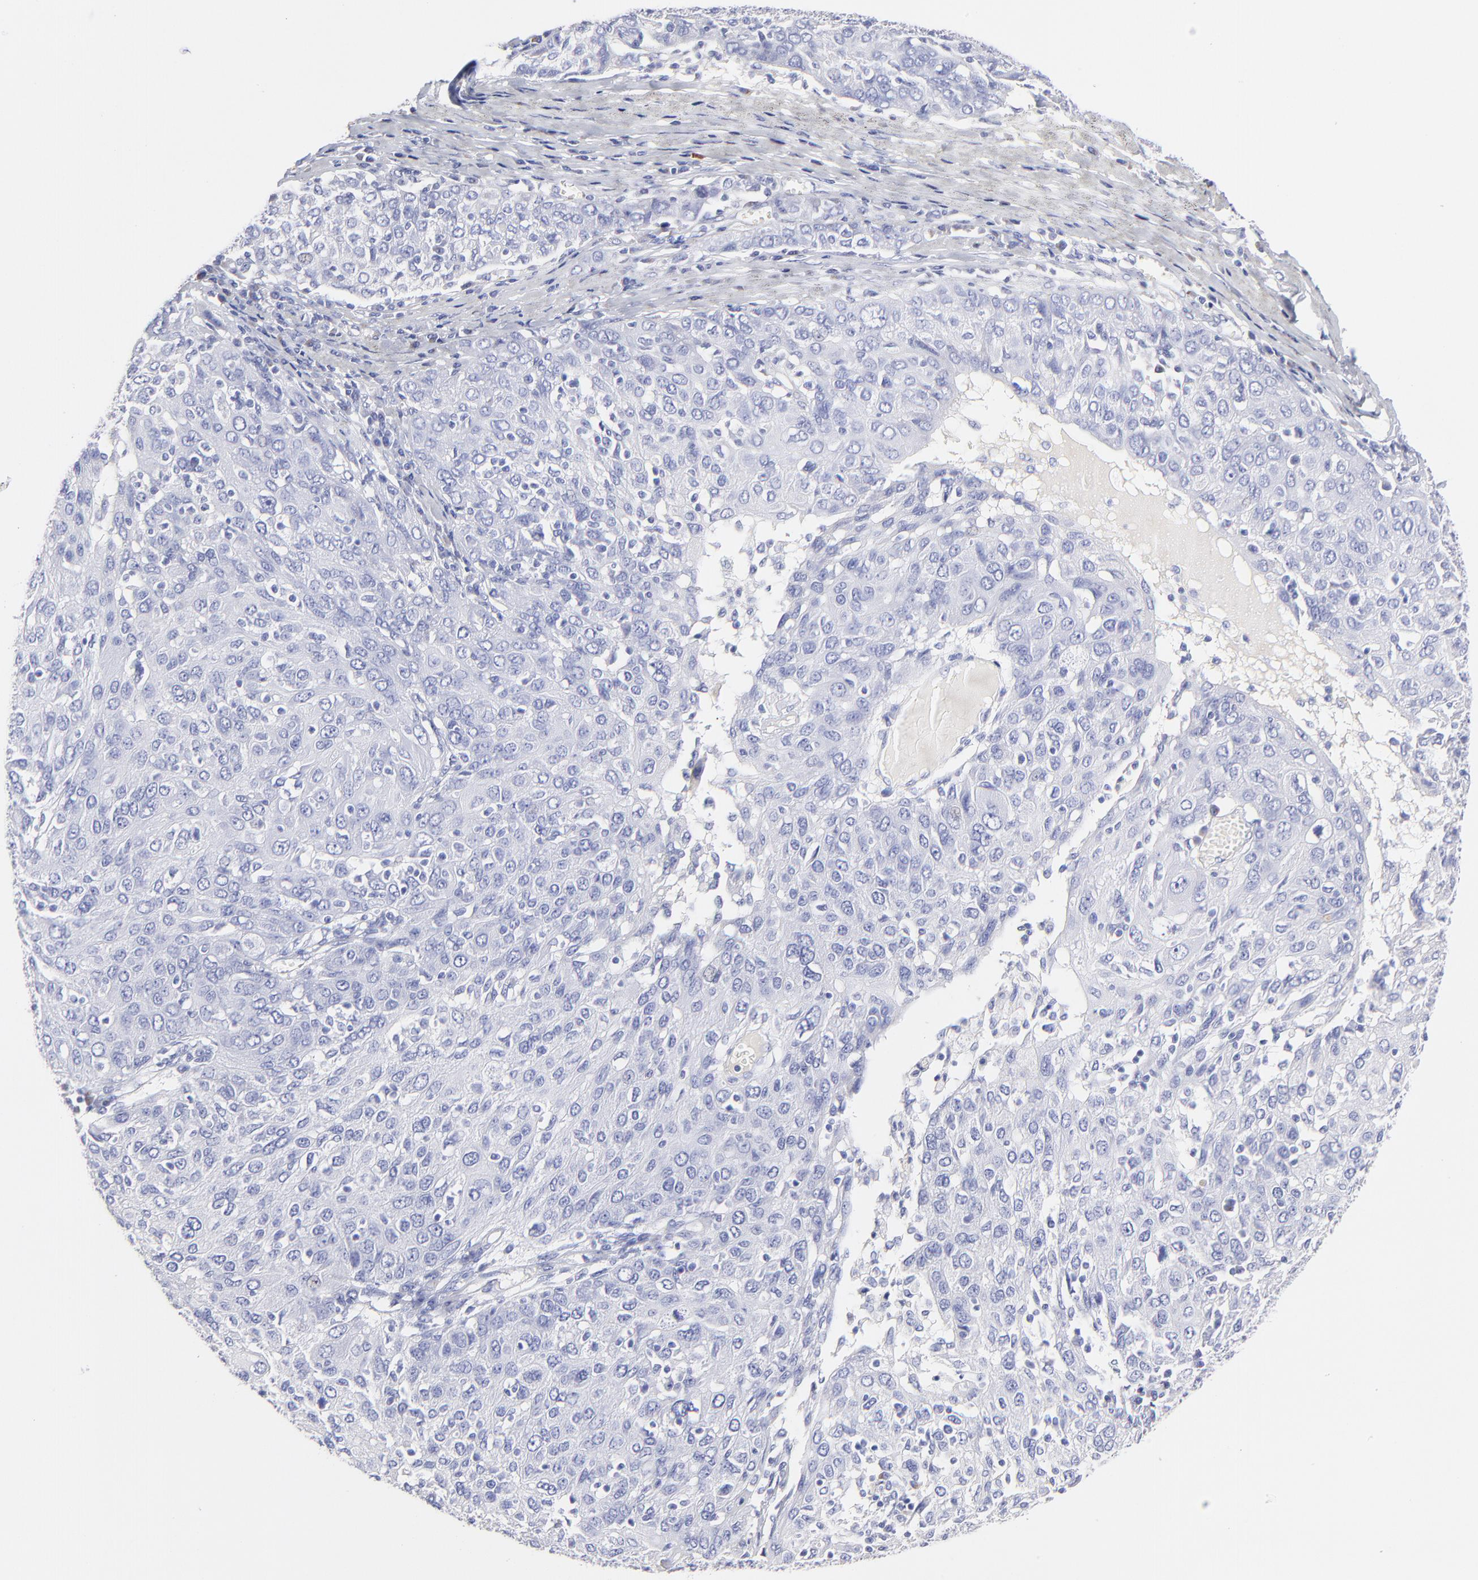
{"staining": {"intensity": "negative", "quantity": "none", "location": "none"}, "tissue": "ovarian cancer", "cell_type": "Tumor cells", "image_type": "cancer", "snomed": [{"axis": "morphology", "description": "Carcinoma, endometroid"}, {"axis": "topography", "description": "Ovary"}], "caption": "IHC of ovarian endometroid carcinoma exhibits no staining in tumor cells.", "gene": "ASB9", "patient": {"sex": "female", "age": 50}}